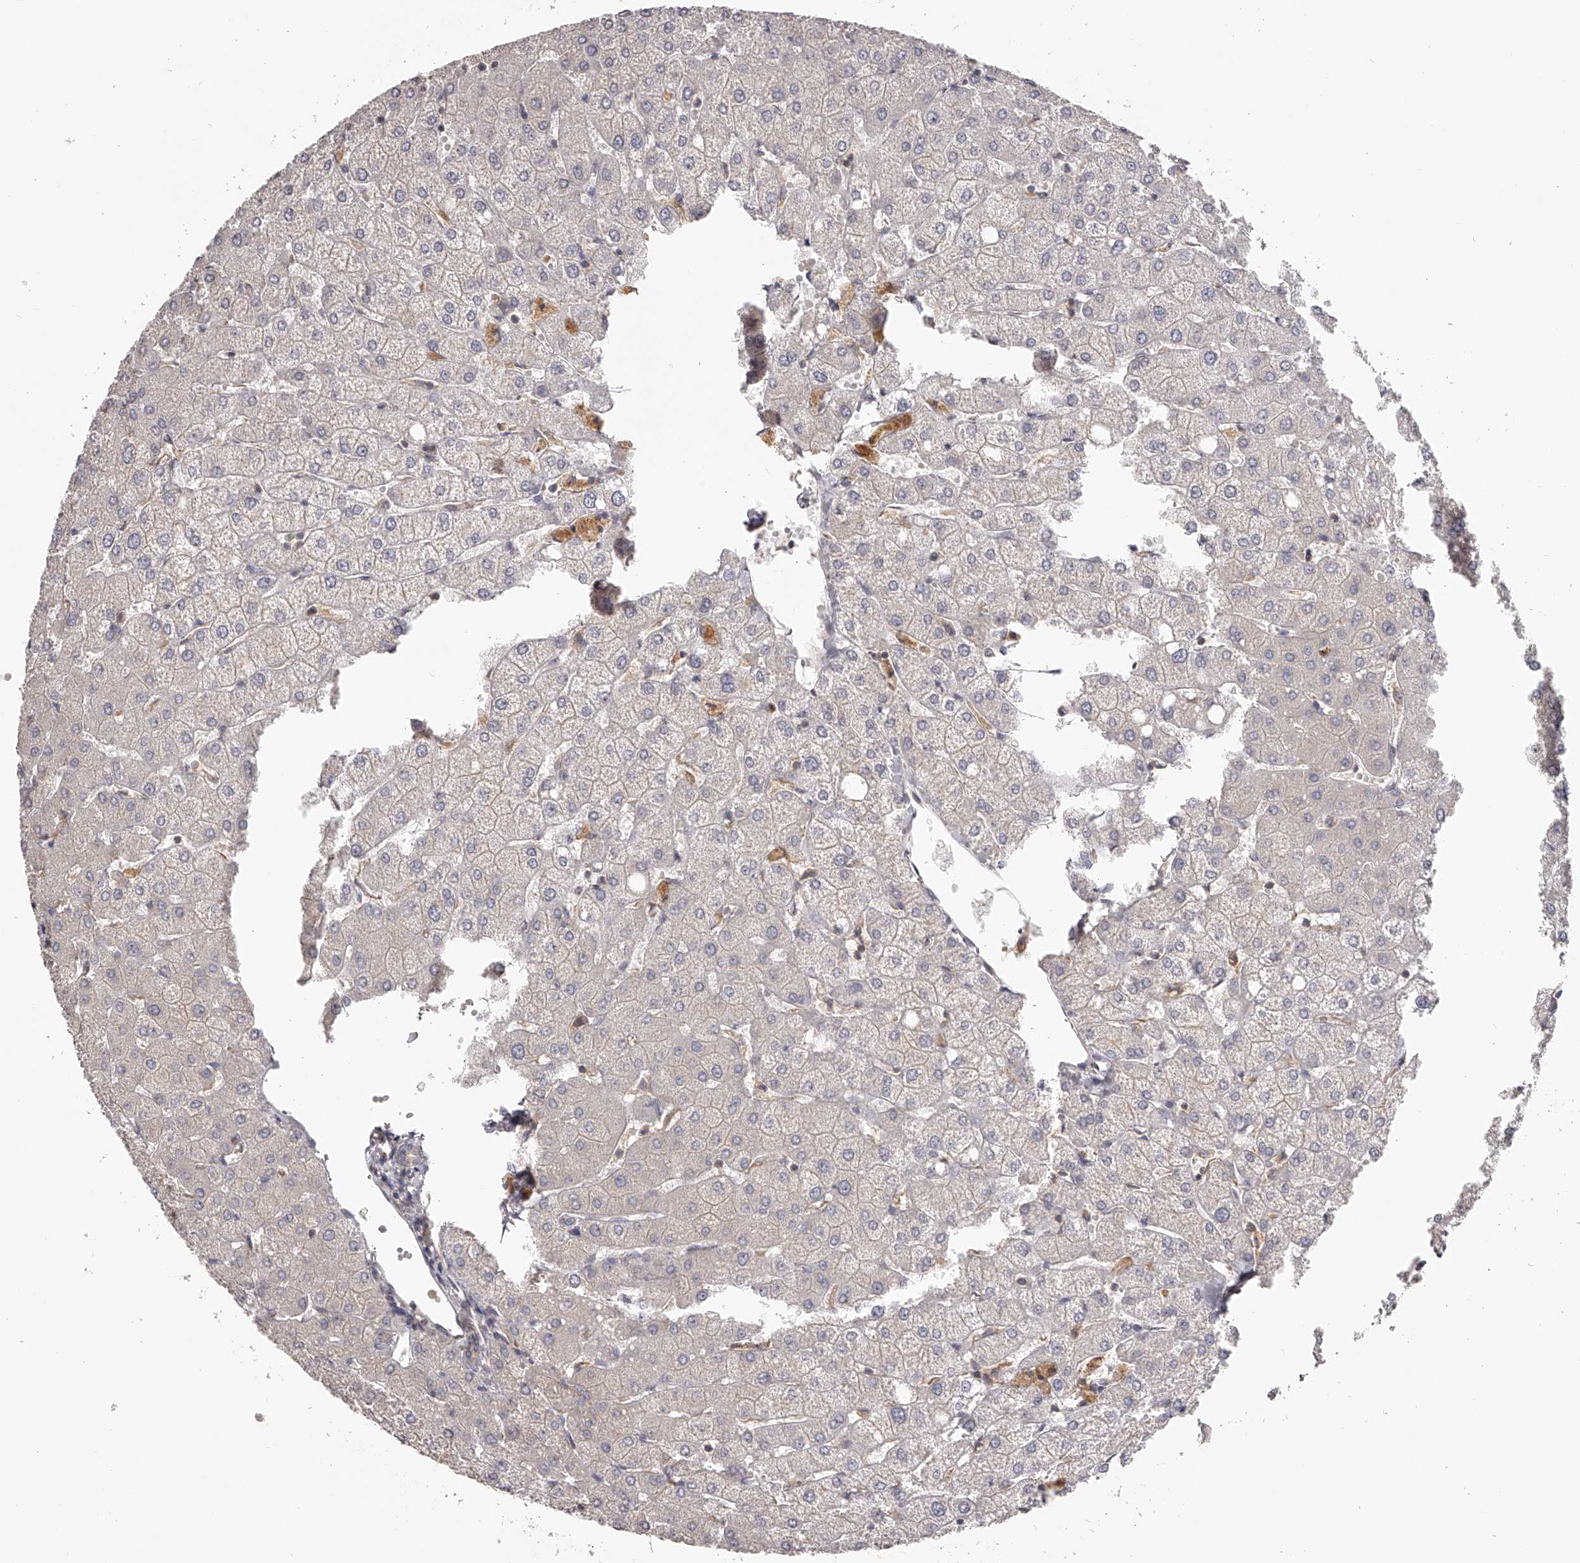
{"staining": {"intensity": "negative", "quantity": "none", "location": "none"}, "tissue": "liver", "cell_type": "Cholangiocytes", "image_type": "normal", "snomed": [{"axis": "morphology", "description": "Normal tissue, NOS"}, {"axis": "topography", "description": "Liver"}], "caption": "An immunohistochemistry micrograph of normal liver is shown. There is no staining in cholangiocytes of liver. (DAB (3,3'-diaminobenzidine) immunohistochemistry (IHC) visualized using brightfield microscopy, high magnification).", "gene": "TNN", "patient": {"sex": "female", "age": 54}}